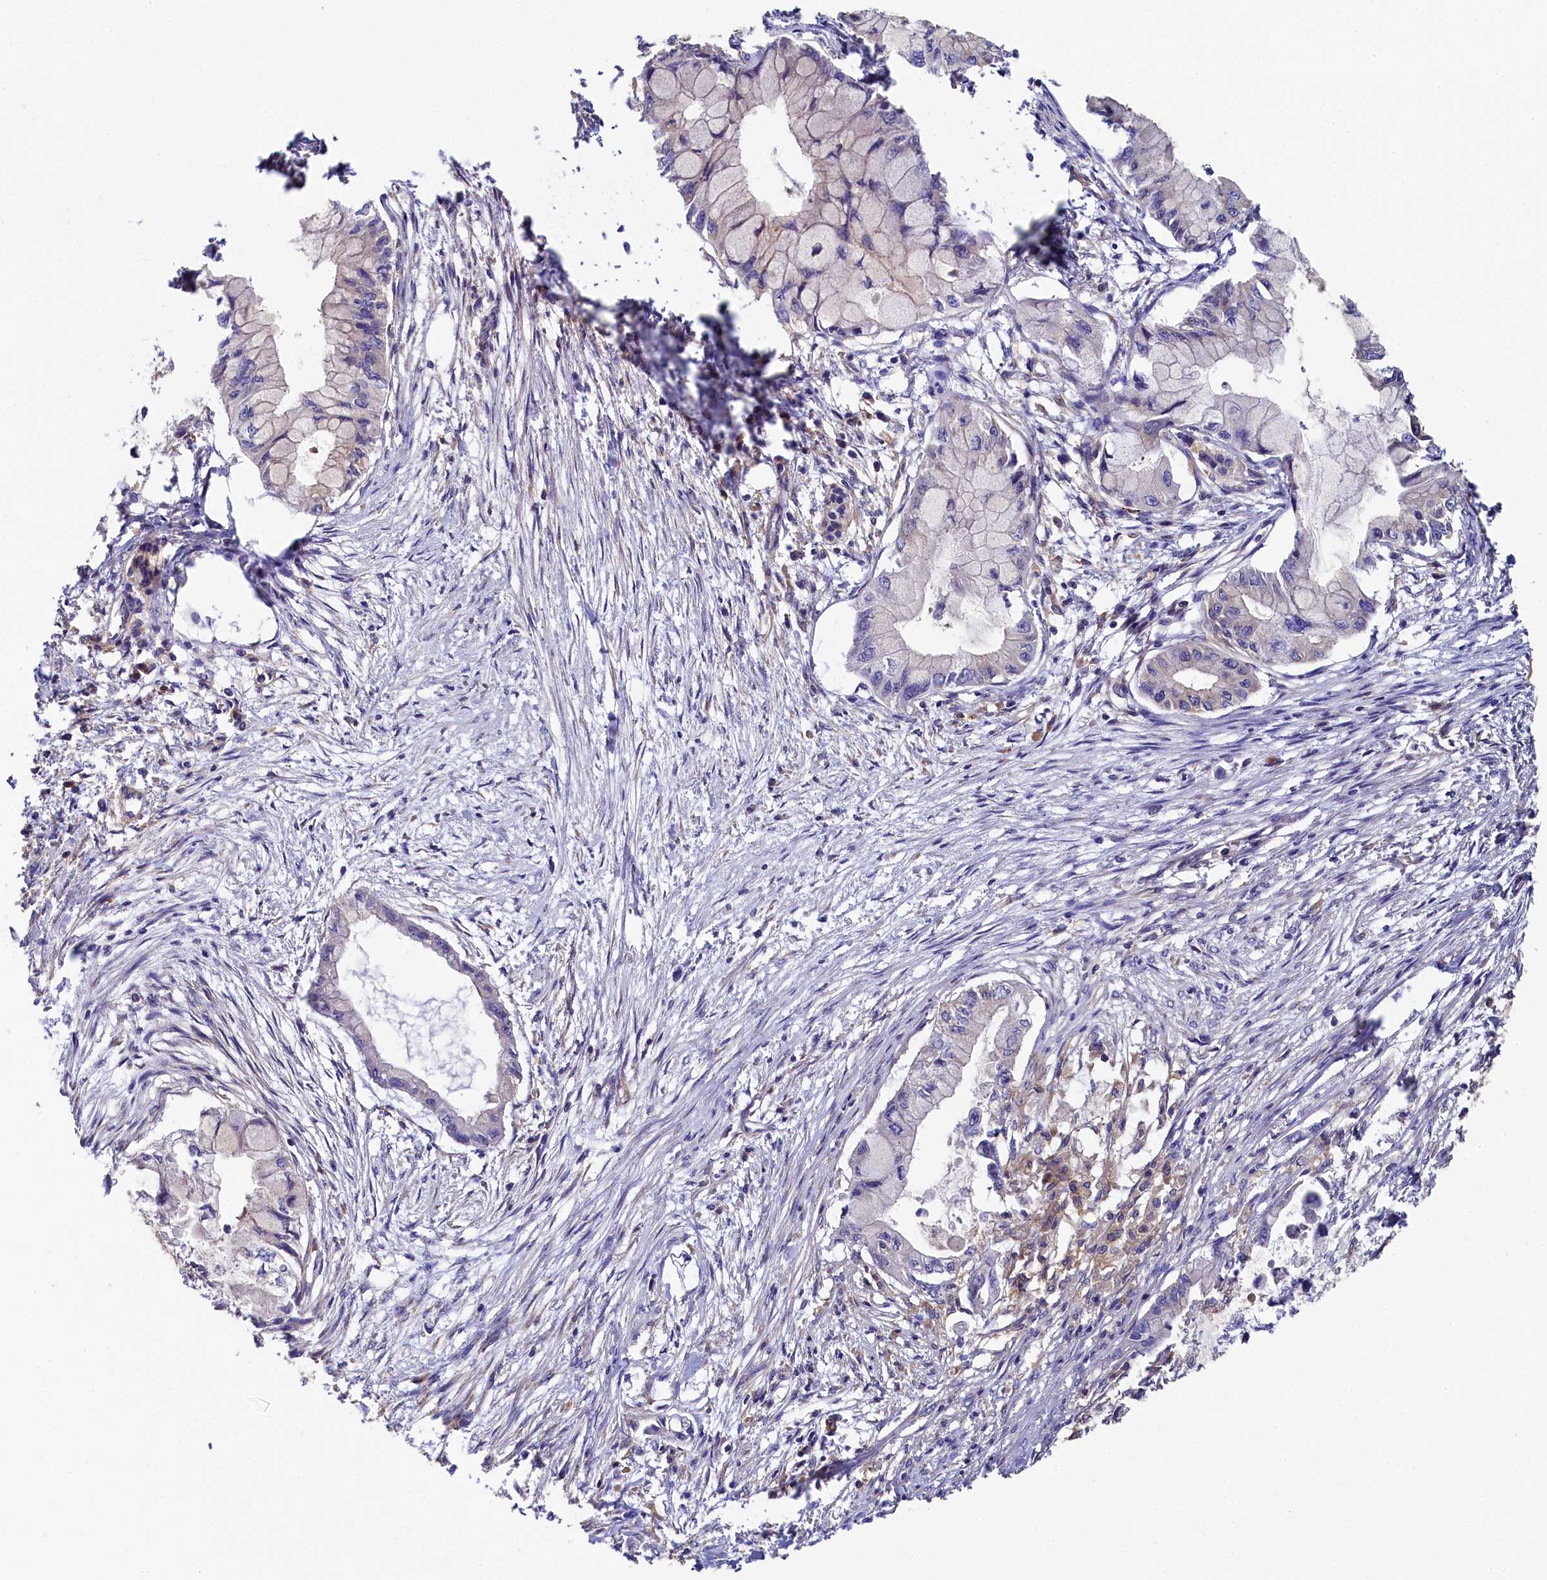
{"staining": {"intensity": "negative", "quantity": "none", "location": "none"}, "tissue": "pancreatic cancer", "cell_type": "Tumor cells", "image_type": "cancer", "snomed": [{"axis": "morphology", "description": "Adenocarcinoma, NOS"}, {"axis": "topography", "description": "Pancreas"}], "caption": "Tumor cells show no significant protein staining in pancreatic adenocarcinoma.", "gene": "PPIP5K1", "patient": {"sex": "male", "age": 48}}